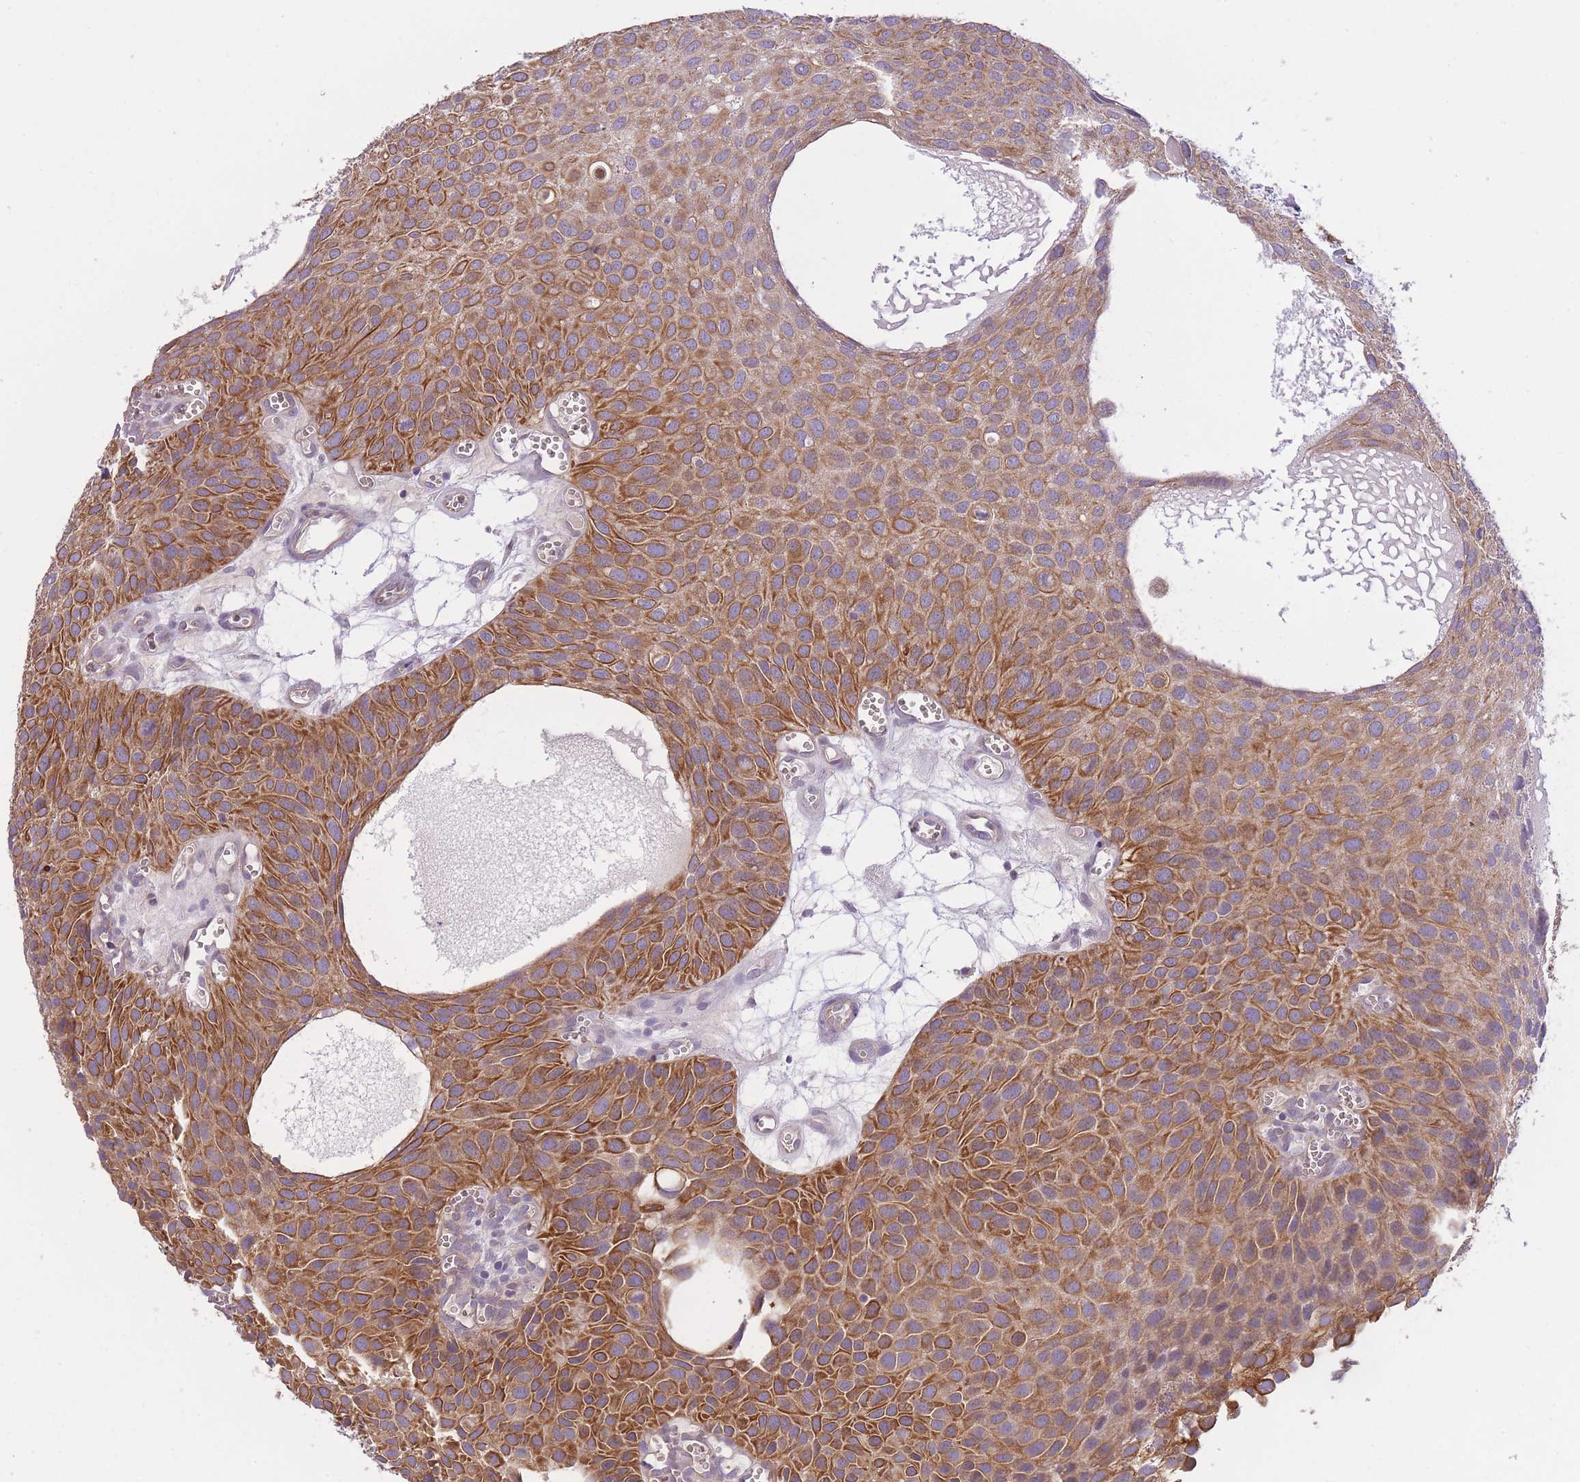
{"staining": {"intensity": "moderate", "quantity": ">75%", "location": "cytoplasmic/membranous"}, "tissue": "urothelial cancer", "cell_type": "Tumor cells", "image_type": "cancer", "snomed": [{"axis": "morphology", "description": "Urothelial carcinoma, Low grade"}, {"axis": "topography", "description": "Urinary bladder"}], "caption": "Human urothelial carcinoma (low-grade) stained with a brown dye shows moderate cytoplasmic/membranous positive expression in about >75% of tumor cells.", "gene": "REV1", "patient": {"sex": "male", "age": 88}}